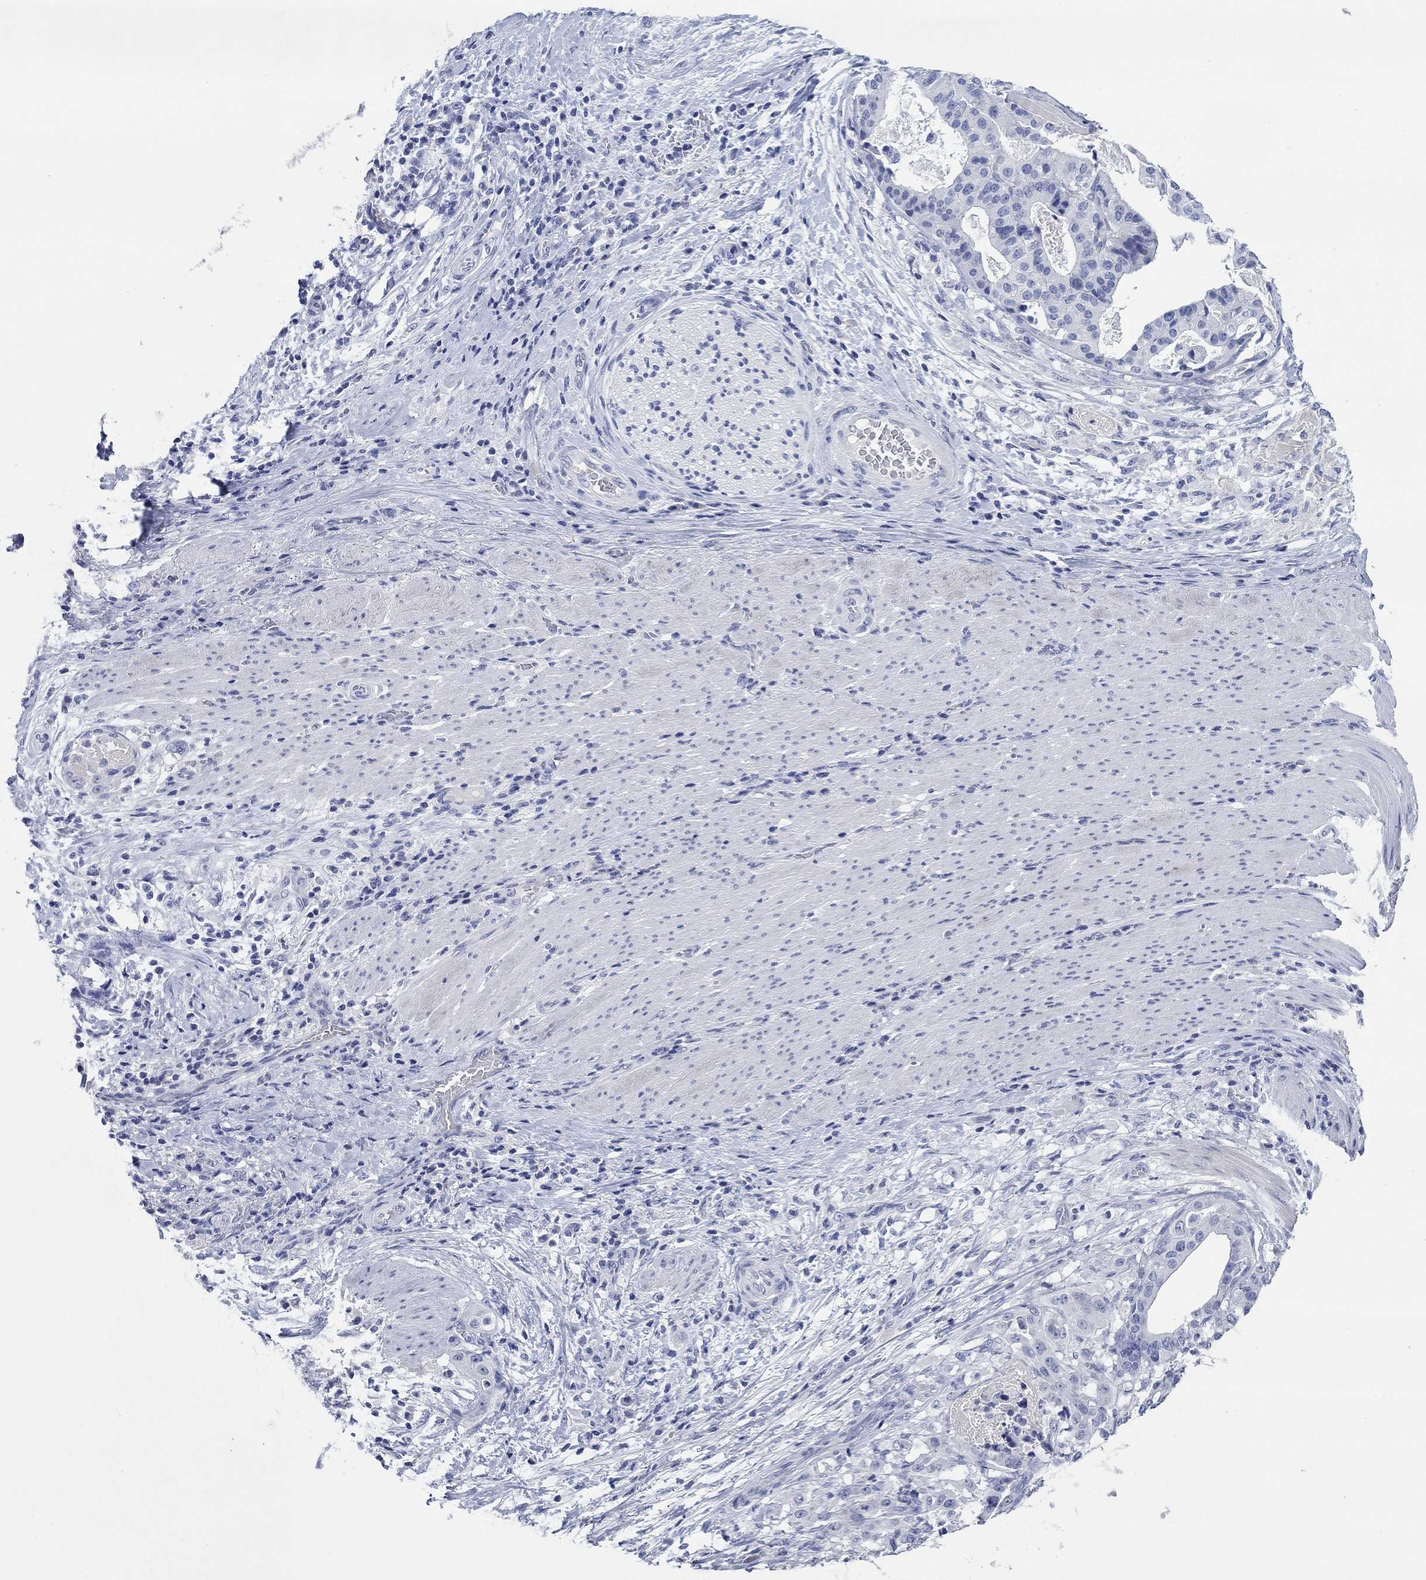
{"staining": {"intensity": "negative", "quantity": "none", "location": "none"}, "tissue": "stomach cancer", "cell_type": "Tumor cells", "image_type": "cancer", "snomed": [{"axis": "morphology", "description": "Adenocarcinoma, NOS"}, {"axis": "topography", "description": "Stomach"}], "caption": "Stomach adenocarcinoma was stained to show a protein in brown. There is no significant staining in tumor cells.", "gene": "POU5F1", "patient": {"sex": "male", "age": 48}}